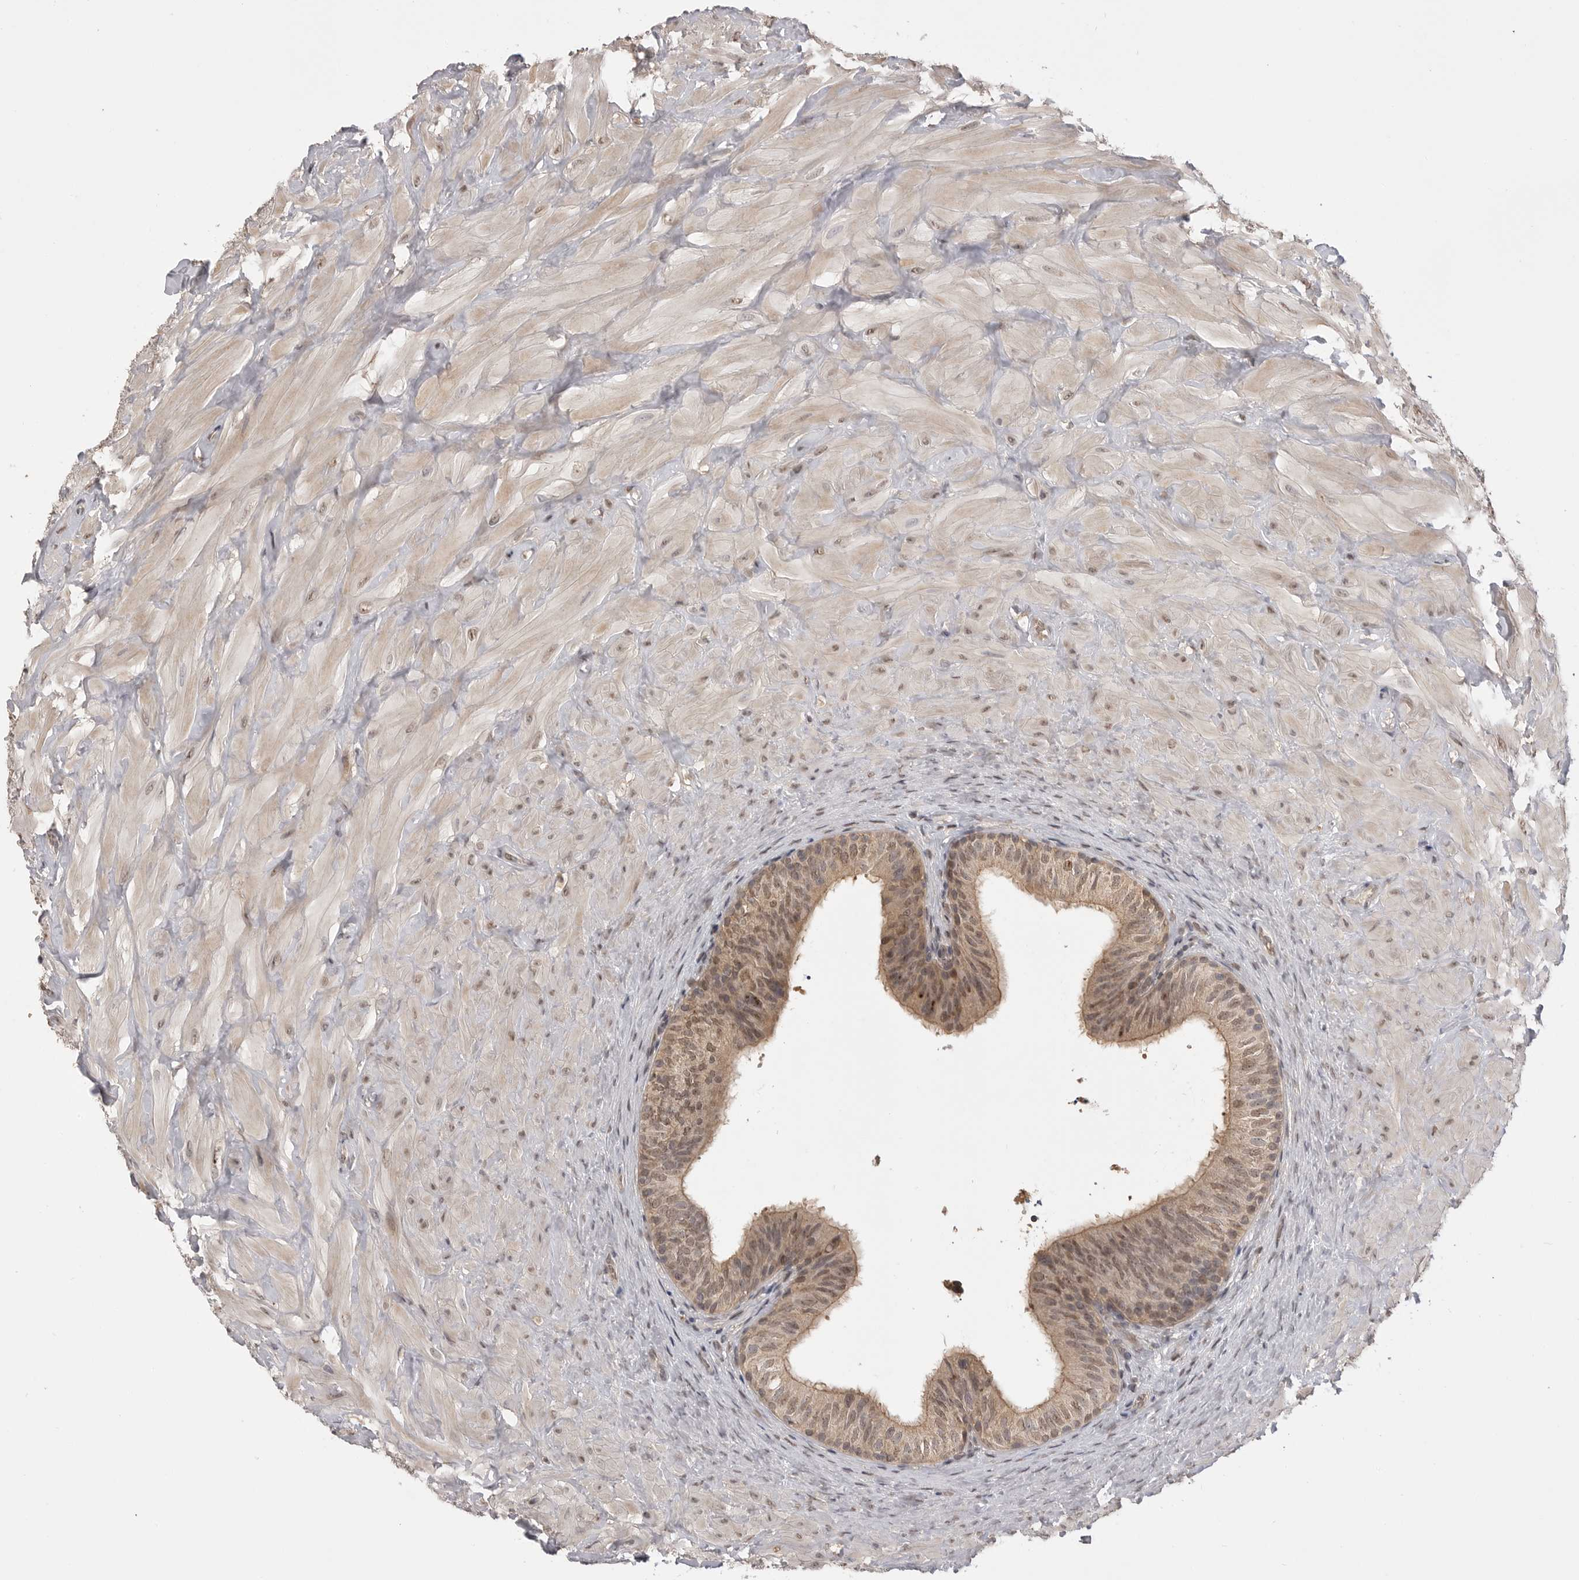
{"staining": {"intensity": "moderate", "quantity": ">75%", "location": "cytoplasmic/membranous,nuclear"}, "tissue": "epididymis", "cell_type": "Glandular cells", "image_type": "normal", "snomed": [{"axis": "morphology", "description": "Normal tissue, NOS"}, {"axis": "topography", "description": "Soft tissue"}, {"axis": "topography", "description": "Epididymis"}], "caption": "A high-resolution micrograph shows immunohistochemistry (IHC) staining of benign epididymis, which displays moderate cytoplasmic/membranous,nuclear staining in approximately >75% of glandular cells.", "gene": "ASPSCR1", "patient": {"sex": "male", "age": 26}}